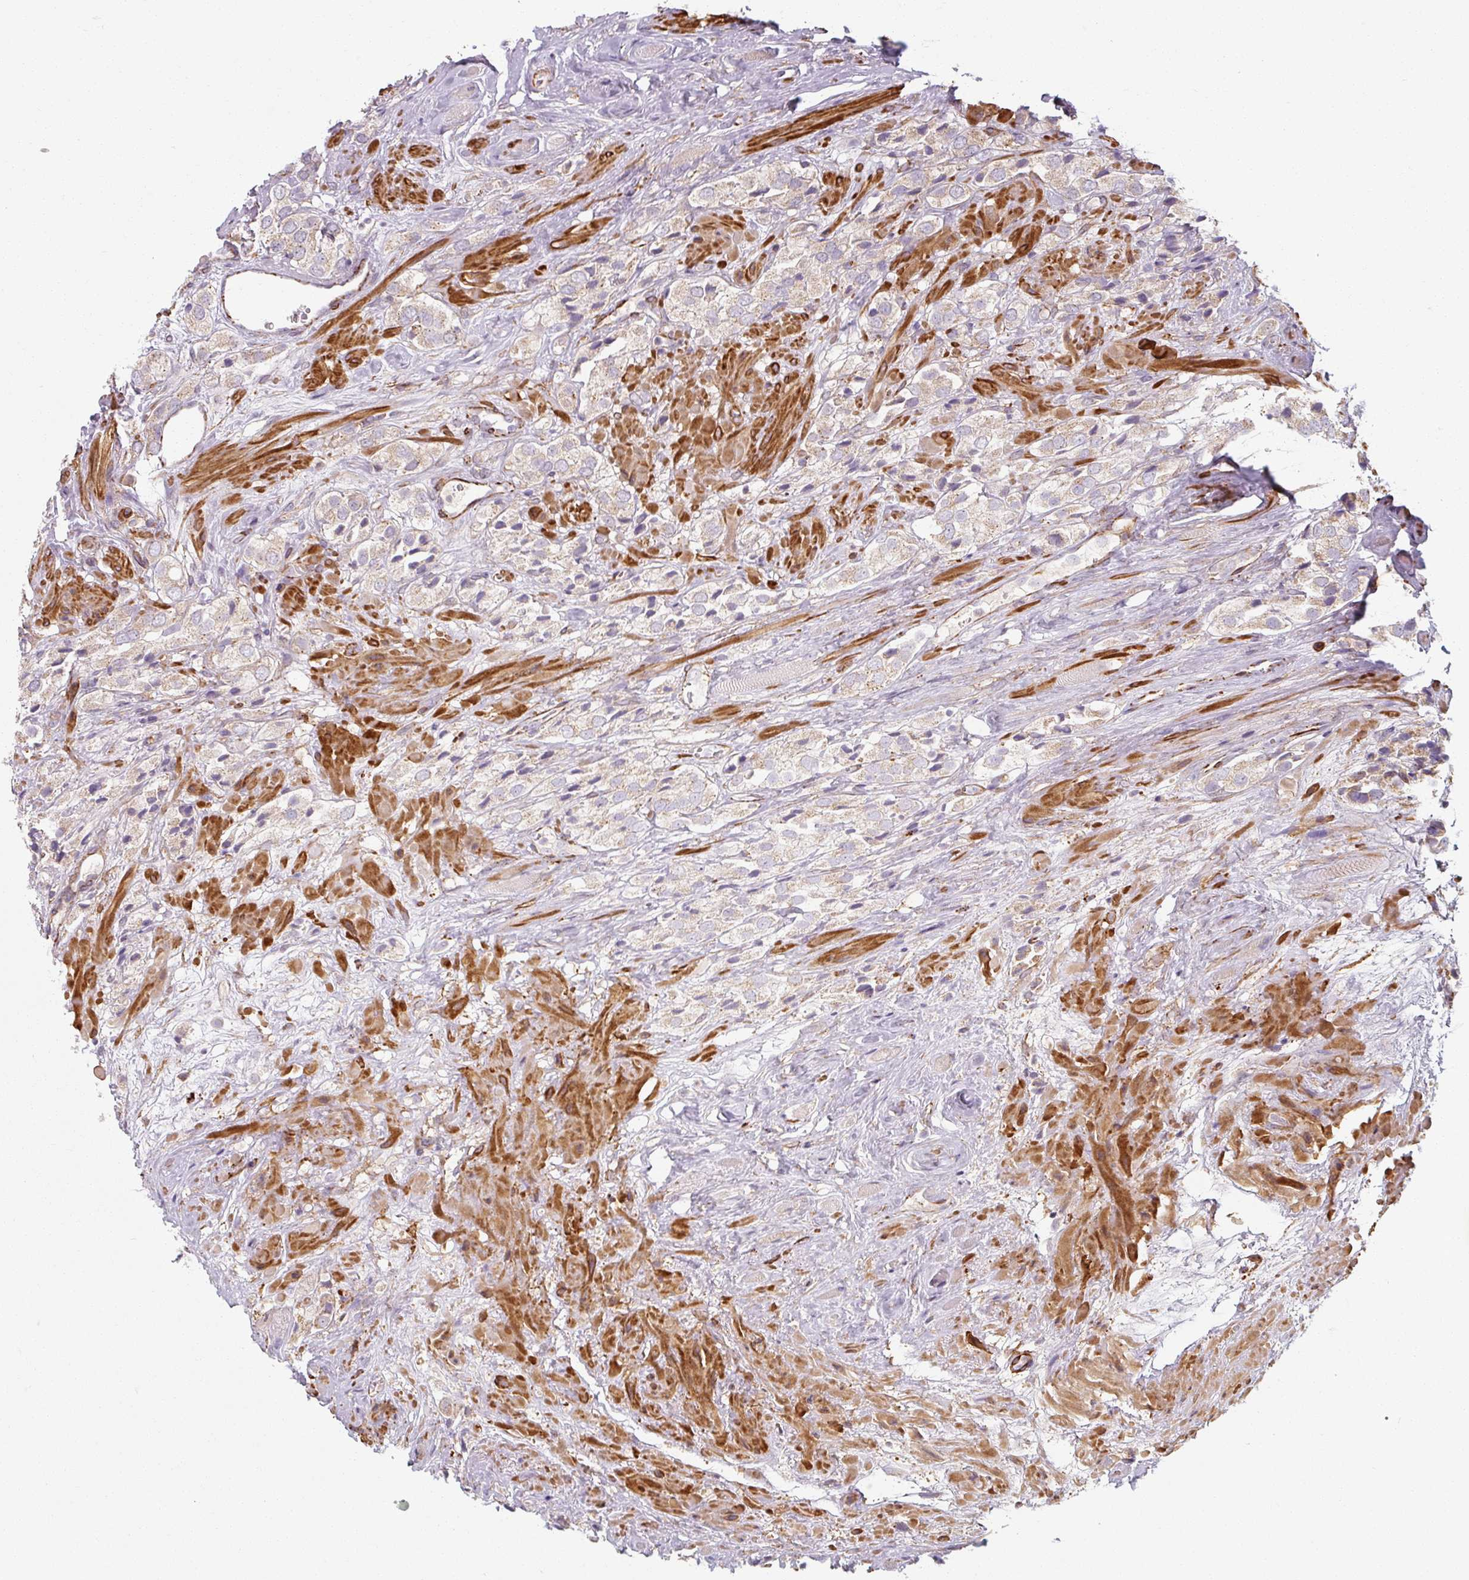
{"staining": {"intensity": "weak", "quantity": "<25%", "location": "cytoplasmic/membranous"}, "tissue": "prostate cancer", "cell_type": "Tumor cells", "image_type": "cancer", "snomed": [{"axis": "morphology", "description": "Adenocarcinoma, High grade"}, {"axis": "topography", "description": "Prostate and seminal vesicle, NOS"}], "caption": "The histopathology image displays no significant expression in tumor cells of prostate cancer (high-grade adenocarcinoma). (DAB (3,3'-diaminobenzidine) IHC with hematoxylin counter stain).", "gene": "MRPS5", "patient": {"sex": "male", "age": 64}}